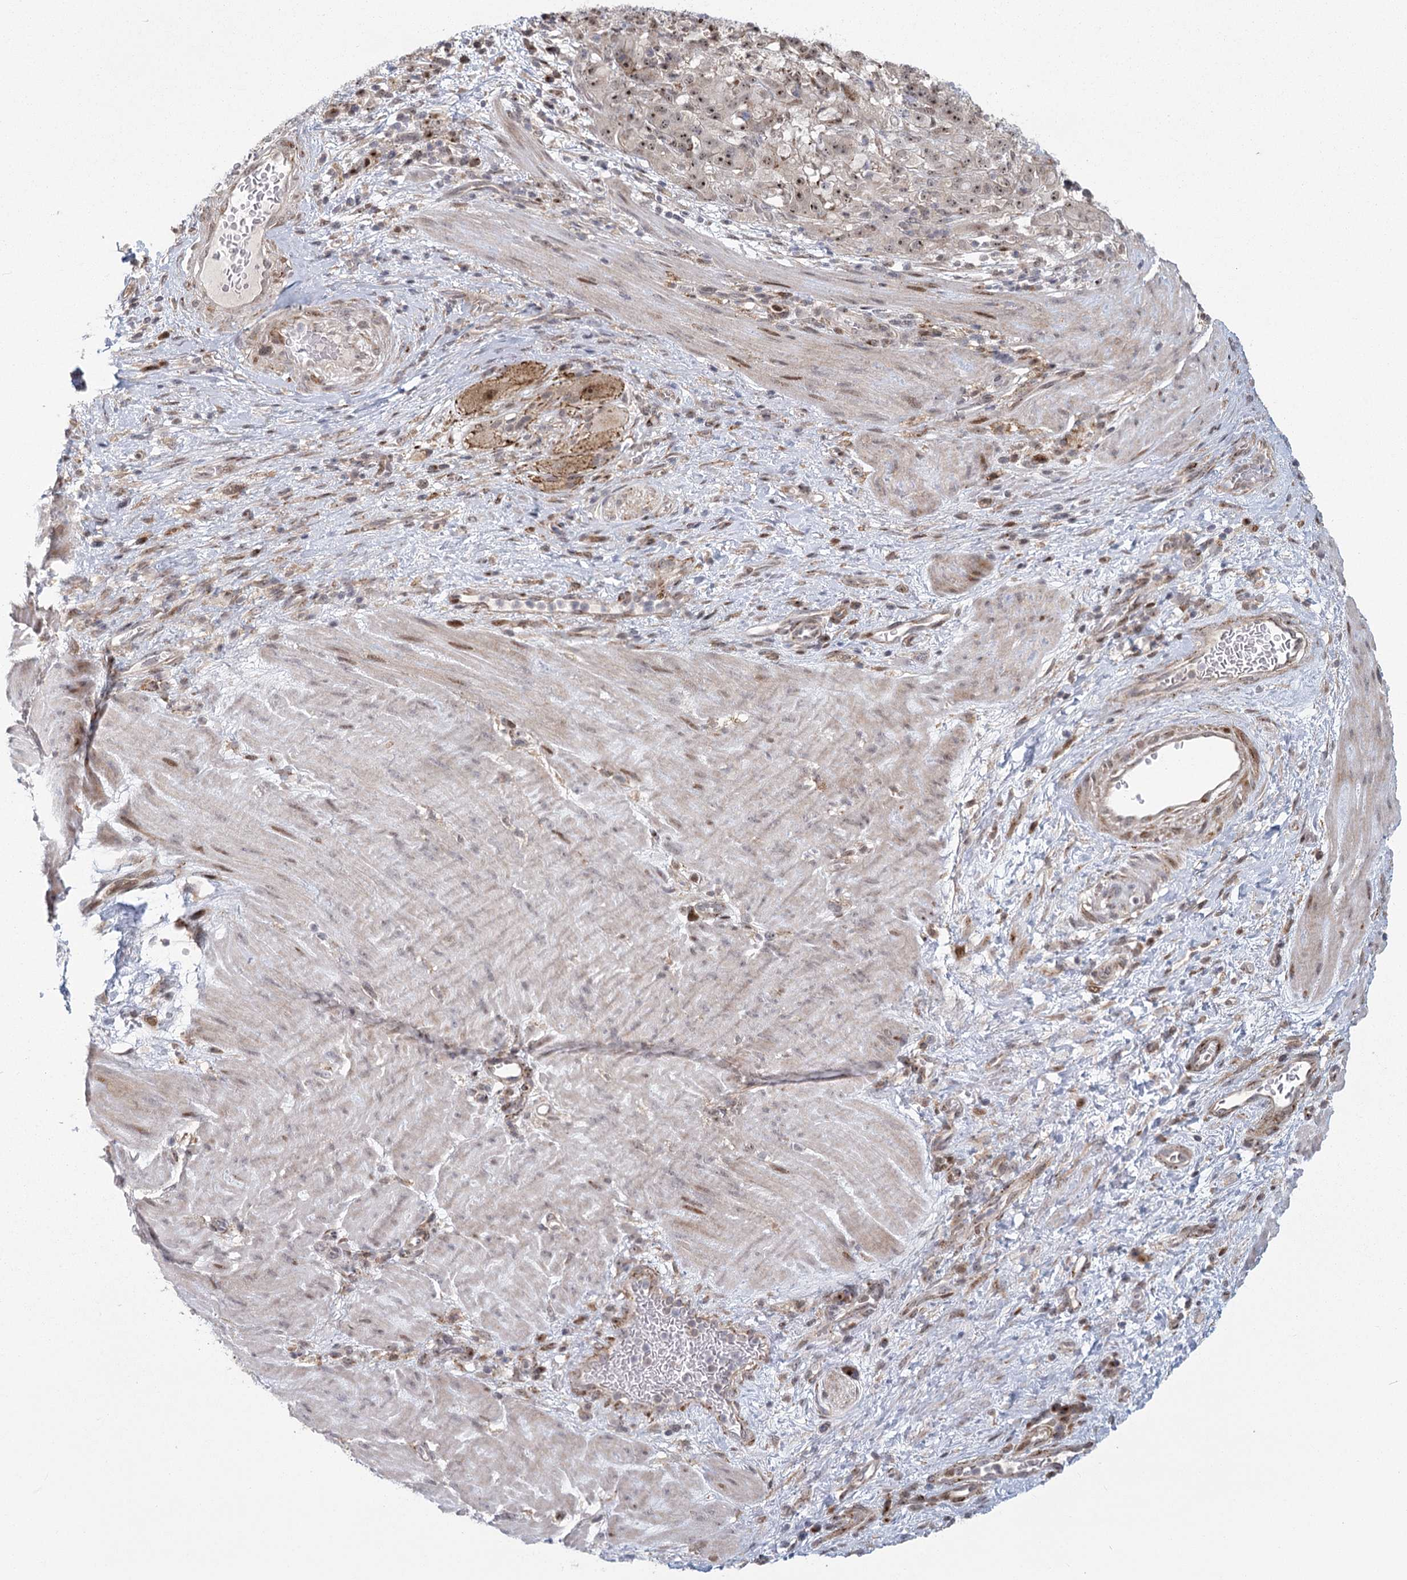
{"staining": {"intensity": "moderate", "quantity": "<25%", "location": "nuclear"}, "tissue": "stomach cancer", "cell_type": "Tumor cells", "image_type": "cancer", "snomed": [{"axis": "morphology", "description": "Adenocarcinoma, NOS"}, {"axis": "topography", "description": "Stomach"}], "caption": "Immunohistochemistry (IHC) photomicrograph of neoplastic tissue: human stomach adenocarcinoma stained using immunohistochemistry (IHC) shows low levels of moderate protein expression localized specifically in the nuclear of tumor cells, appearing as a nuclear brown color.", "gene": "PARM1", "patient": {"sex": "male", "age": 48}}